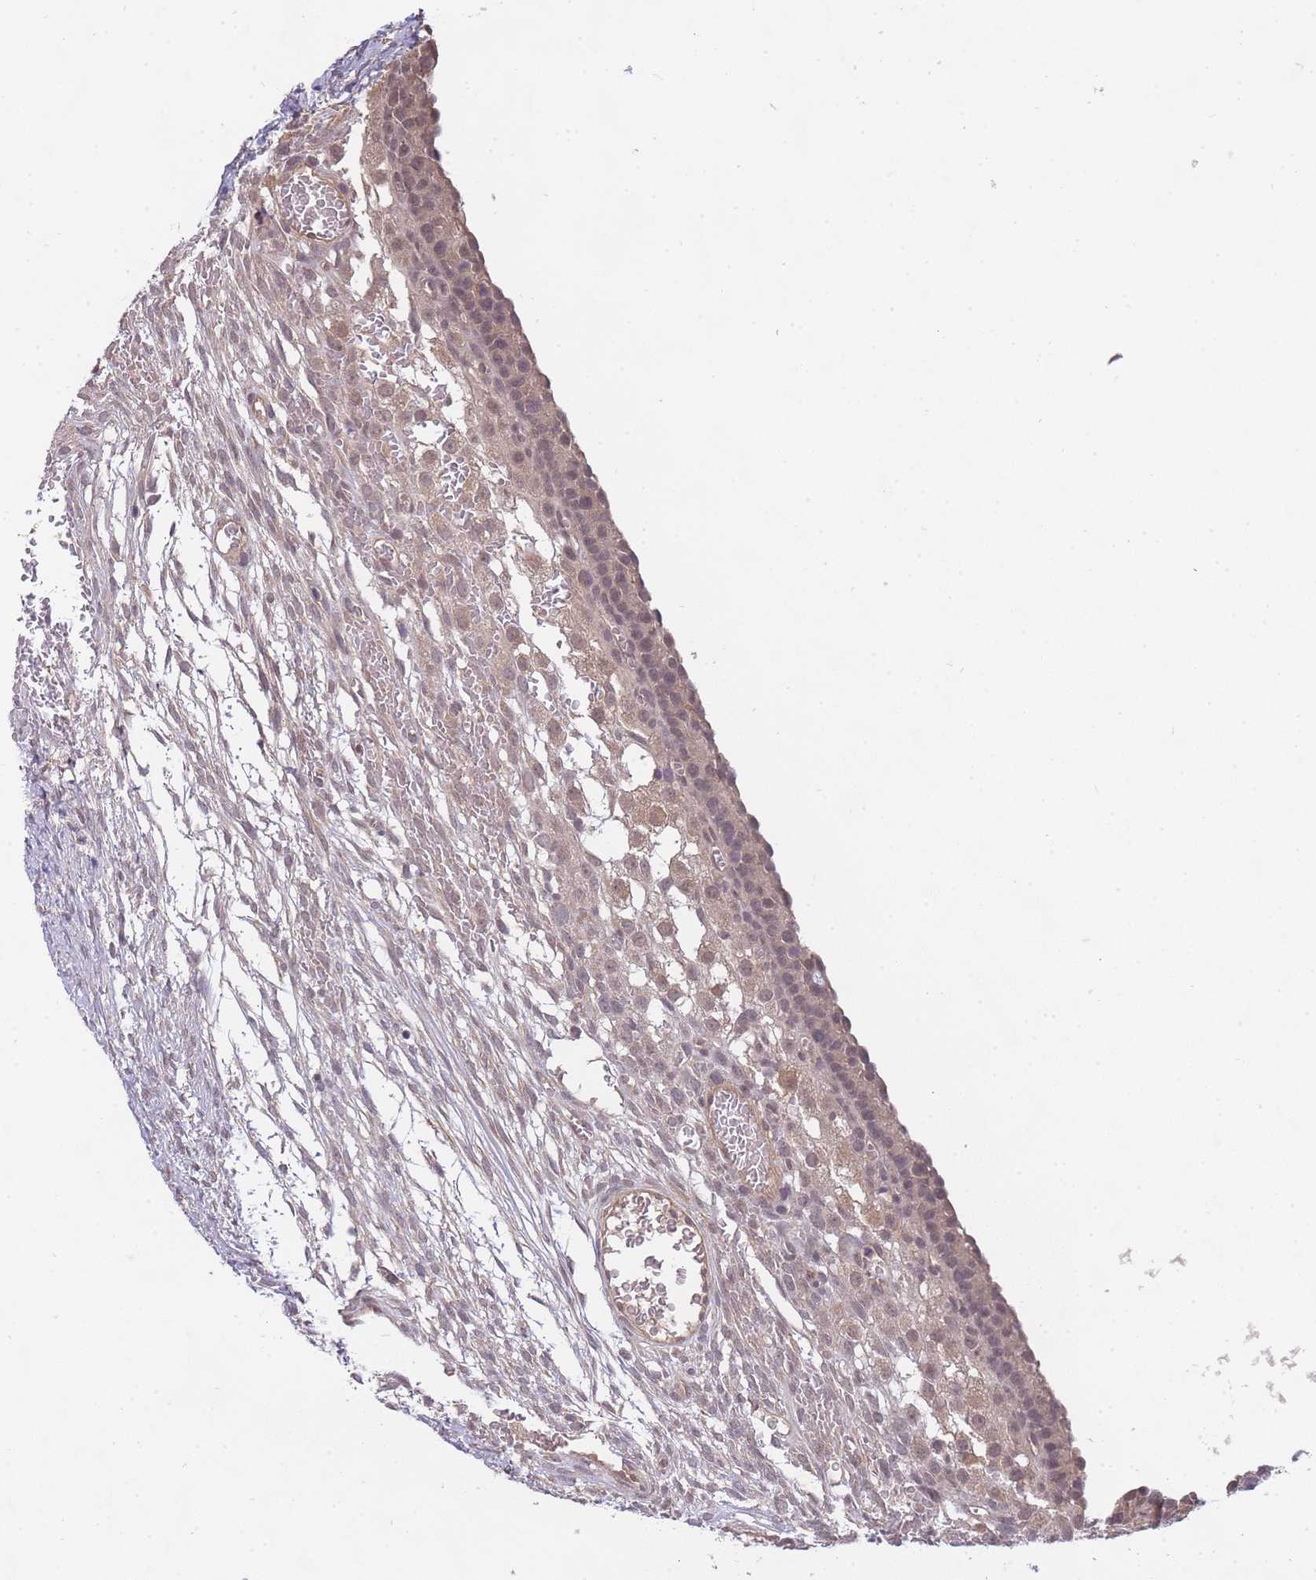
{"staining": {"intensity": "weak", "quantity": "<25%", "location": "cytoplasmic/membranous"}, "tissue": "ovary", "cell_type": "Ovarian stroma cells", "image_type": "normal", "snomed": [{"axis": "morphology", "description": "Normal tissue, NOS"}, {"axis": "topography", "description": "Ovary"}], "caption": "Ovary stained for a protein using IHC displays no positivity ovarian stroma cells.", "gene": "SMC6", "patient": {"sex": "female", "age": 39}}